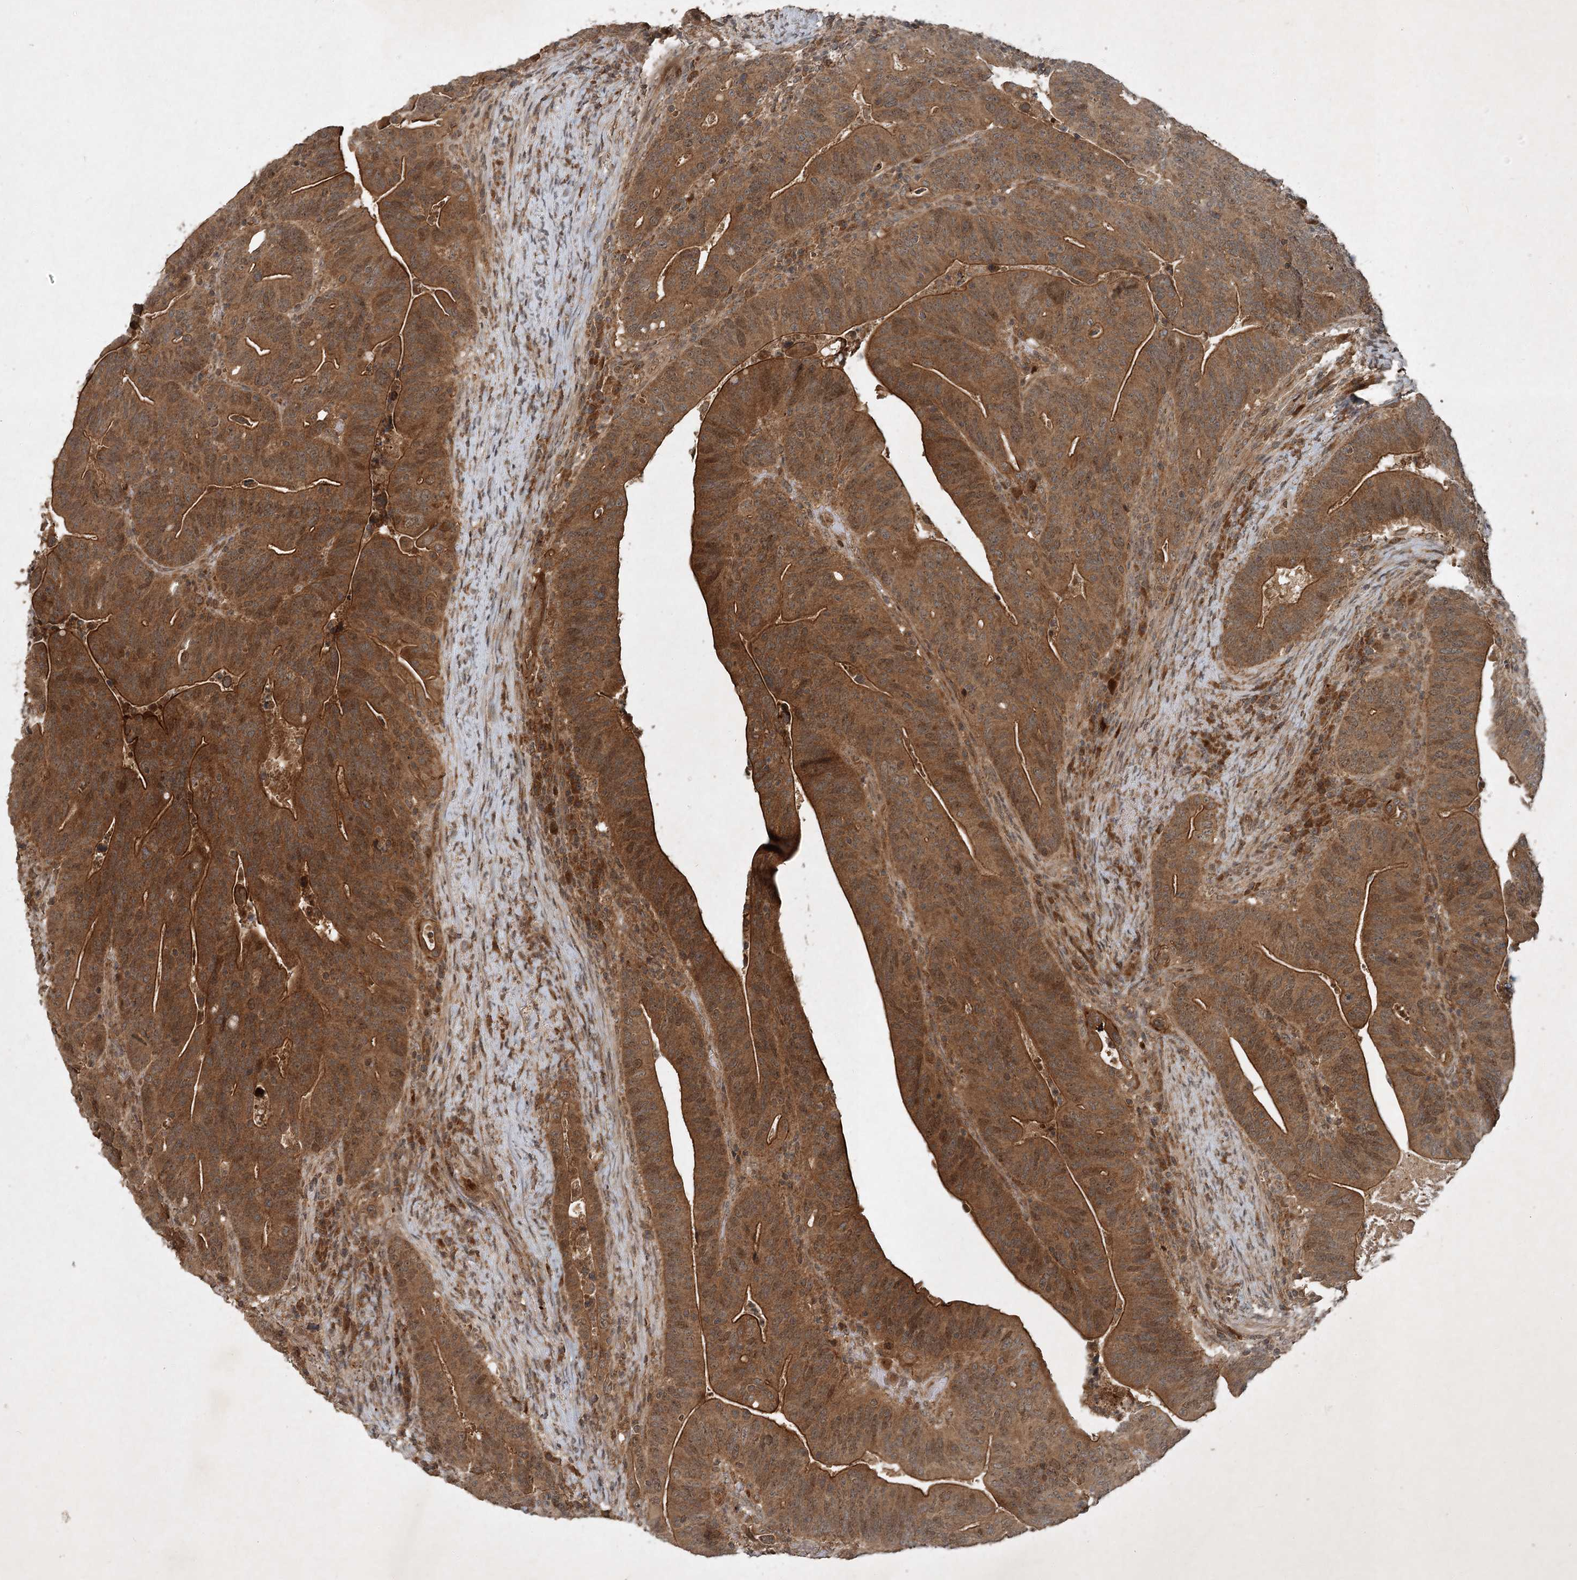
{"staining": {"intensity": "strong", "quantity": ">75%", "location": "cytoplasmic/membranous"}, "tissue": "colorectal cancer", "cell_type": "Tumor cells", "image_type": "cancer", "snomed": [{"axis": "morphology", "description": "Adenocarcinoma, NOS"}, {"axis": "topography", "description": "Colon"}], "caption": "Protein expression analysis of human colorectal adenocarcinoma reveals strong cytoplasmic/membranous expression in about >75% of tumor cells. Immunohistochemistry (ihc) stains the protein of interest in brown and the nuclei are stained blue.", "gene": "UNC93A", "patient": {"sex": "female", "age": 66}}